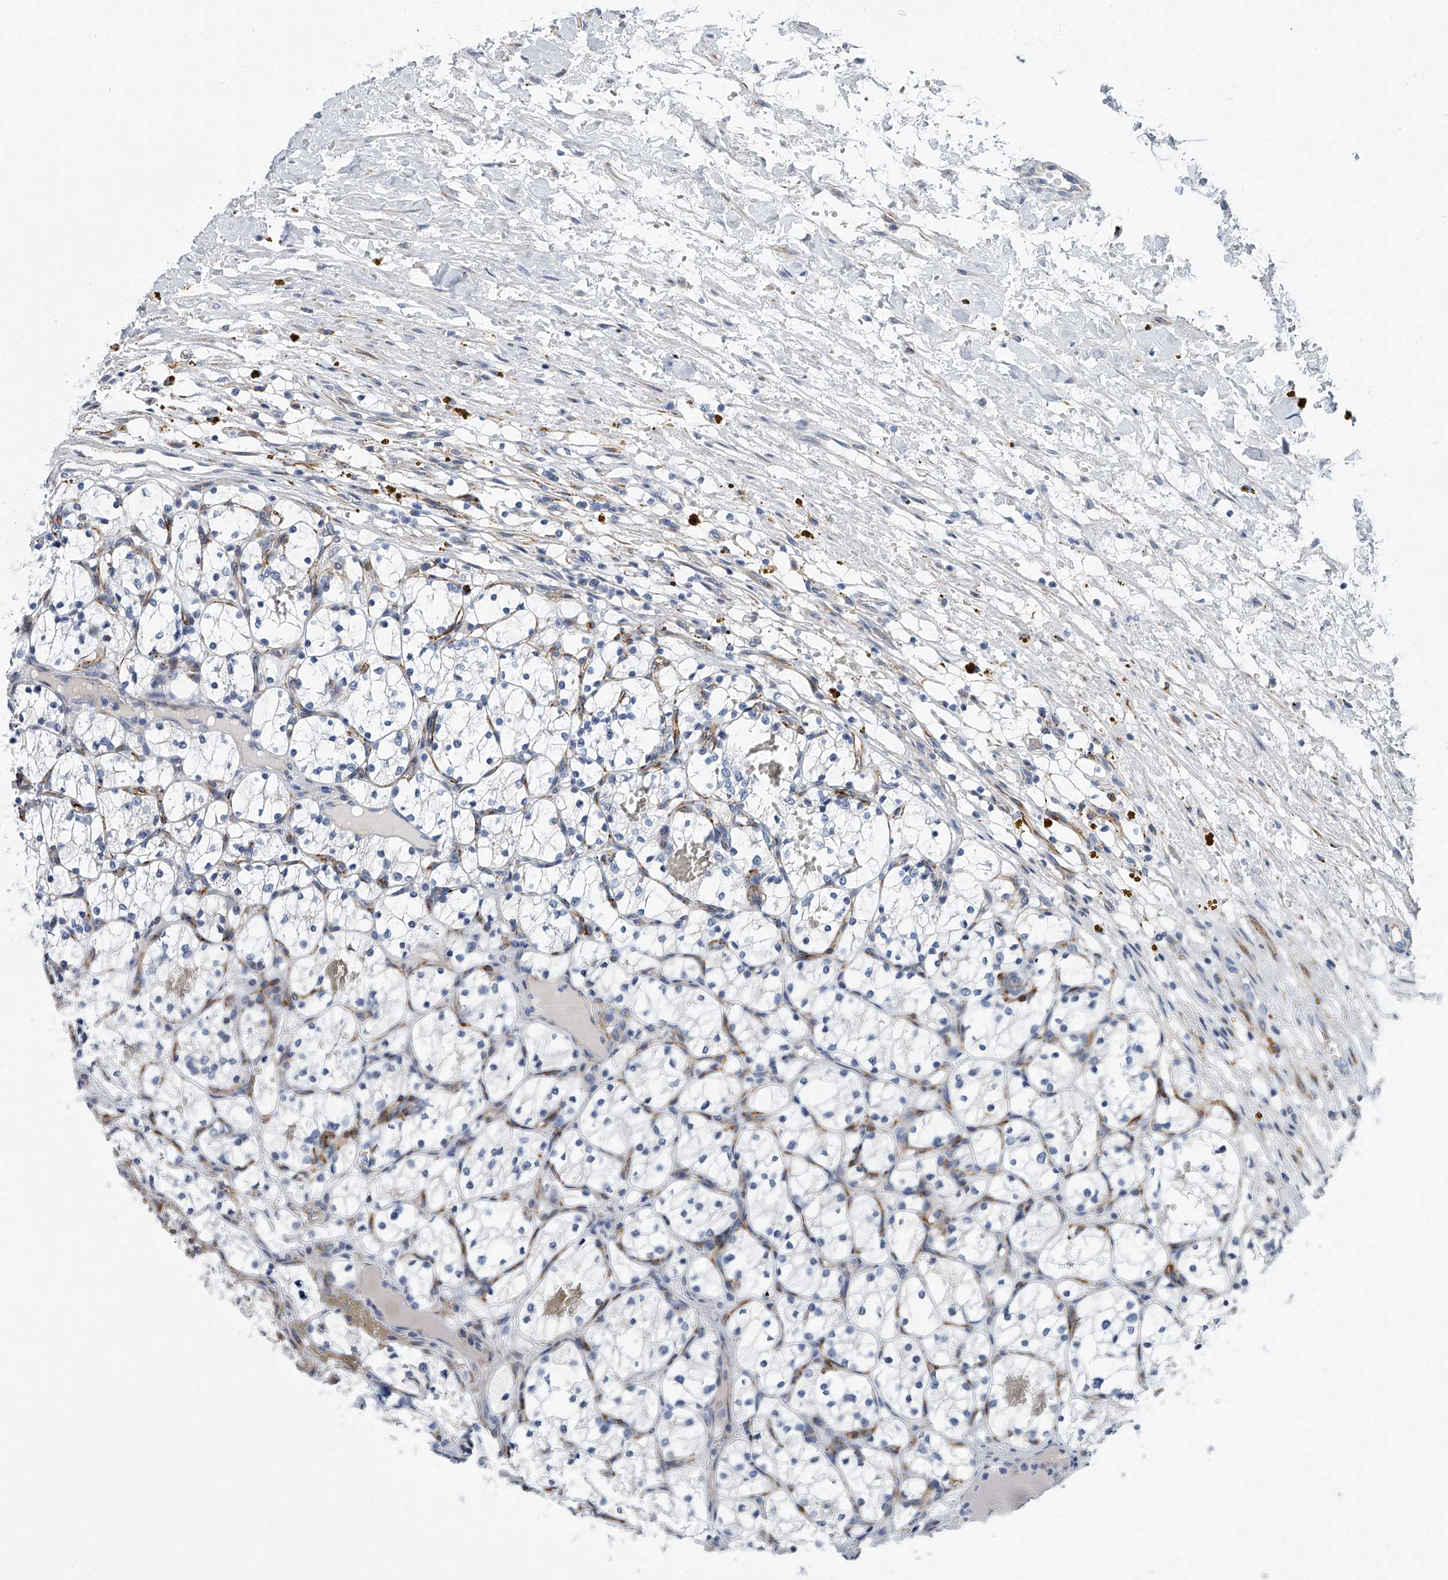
{"staining": {"intensity": "negative", "quantity": "none", "location": "none"}, "tissue": "renal cancer", "cell_type": "Tumor cells", "image_type": "cancer", "snomed": [{"axis": "morphology", "description": "Adenocarcinoma, NOS"}, {"axis": "topography", "description": "Kidney"}], "caption": "An immunohistochemistry histopathology image of renal adenocarcinoma is shown. There is no staining in tumor cells of renal adenocarcinoma.", "gene": "KIRREL1", "patient": {"sex": "female", "age": 69}}